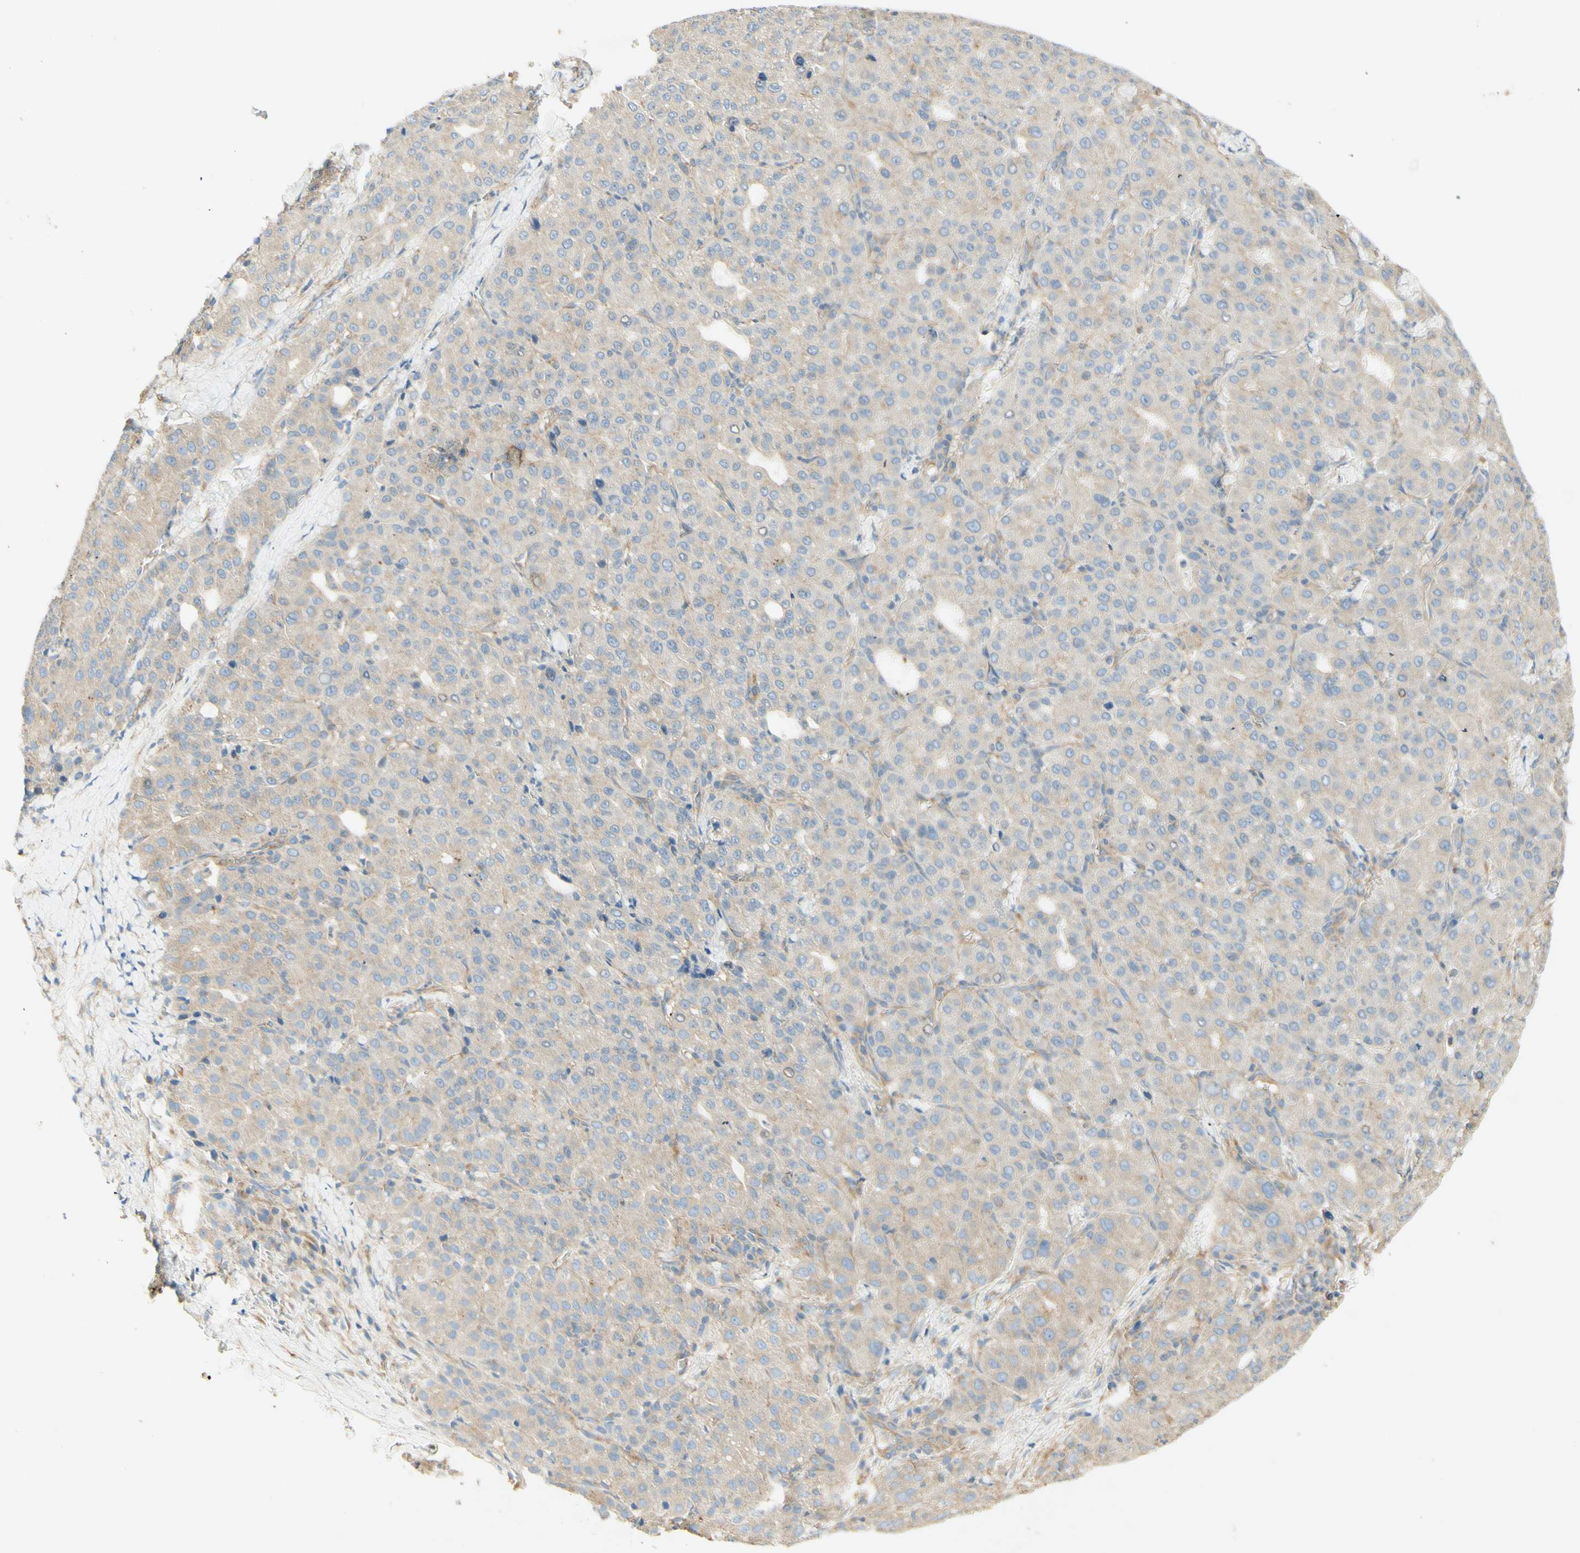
{"staining": {"intensity": "weak", "quantity": "25%-75%", "location": "cytoplasmic/membranous"}, "tissue": "liver cancer", "cell_type": "Tumor cells", "image_type": "cancer", "snomed": [{"axis": "morphology", "description": "Carcinoma, Hepatocellular, NOS"}, {"axis": "topography", "description": "Liver"}], "caption": "Liver hepatocellular carcinoma was stained to show a protein in brown. There is low levels of weak cytoplasmic/membranous expression in approximately 25%-75% of tumor cells.", "gene": "DYNC1H1", "patient": {"sex": "male", "age": 65}}